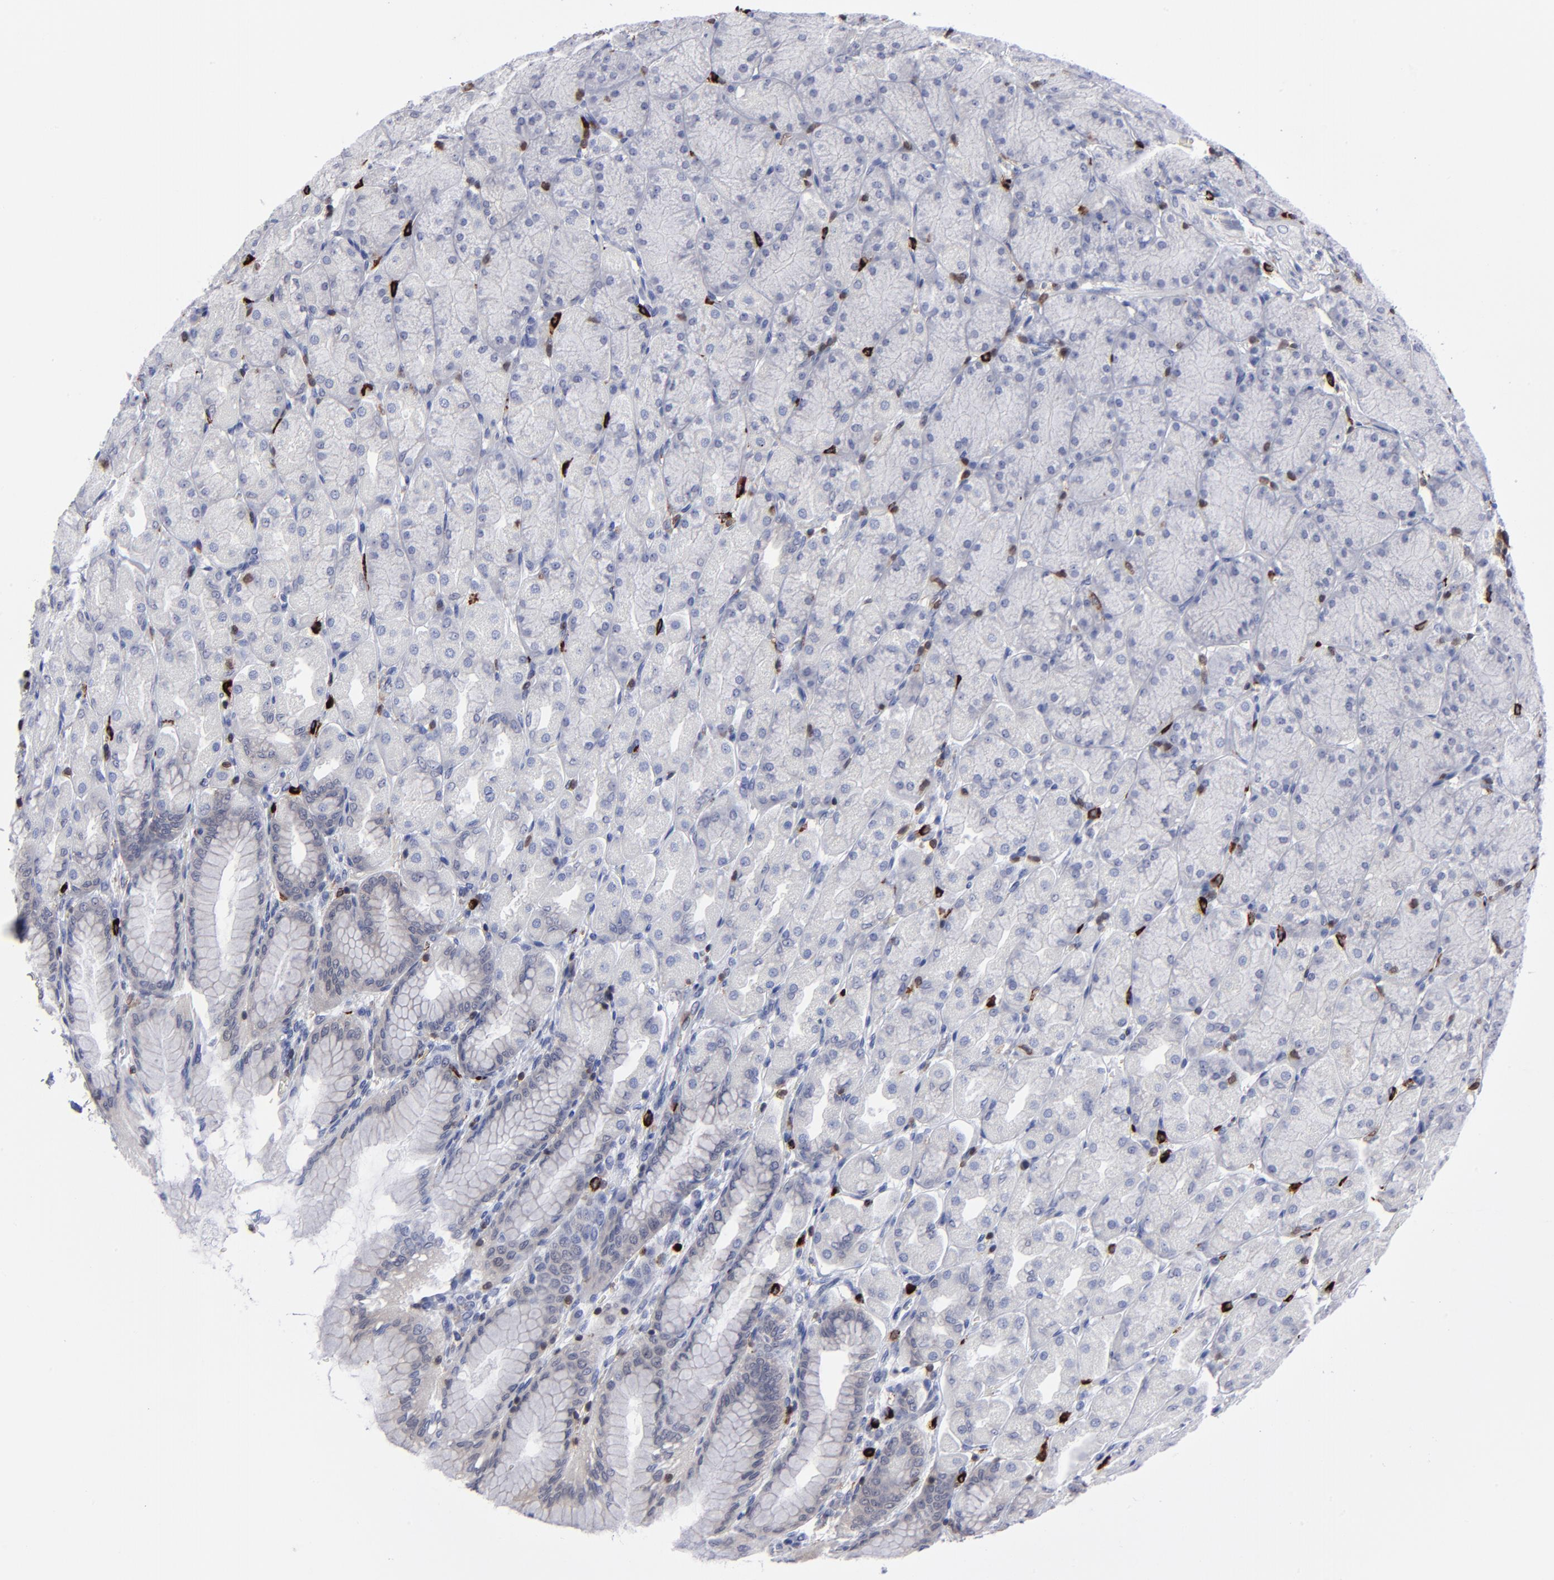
{"staining": {"intensity": "negative", "quantity": "none", "location": "none"}, "tissue": "stomach", "cell_type": "Glandular cells", "image_type": "normal", "snomed": [{"axis": "morphology", "description": "Normal tissue, NOS"}, {"axis": "topography", "description": "Stomach, upper"}], "caption": "A high-resolution photomicrograph shows IHC staining of unremarkable stomach, which demonstrates no significant positivity in glandular cells.", "gene": "TBXT", "patient": {"sex": "female", "age": 56}}